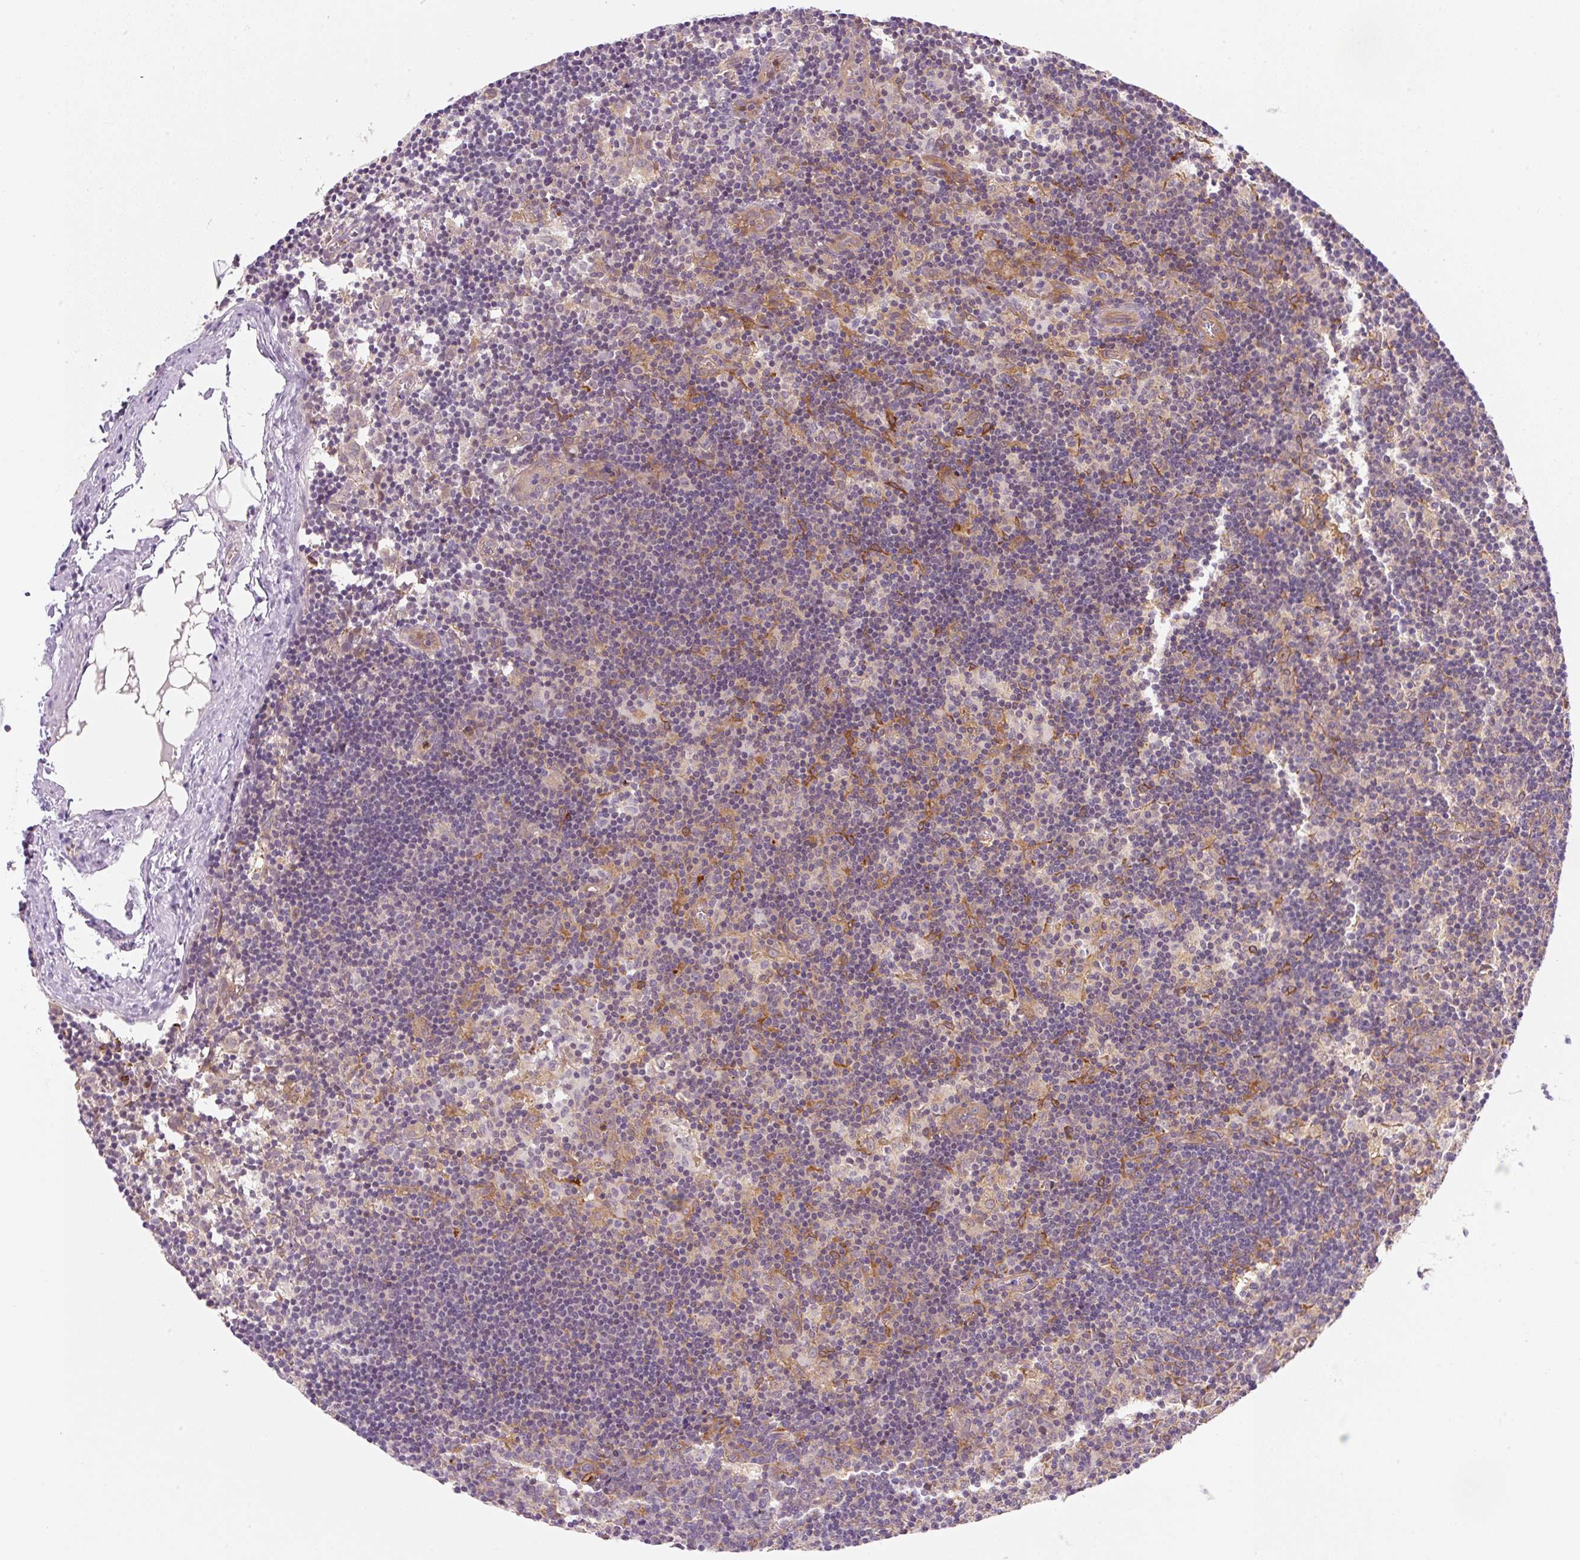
{"staining": {"intensity": "weak", "quantity": "<25%", "location": "cytoplasmic/membranous"}, "tissue": "lymph node", "cell_type": "Germinal center cells", "image_type": "normal", "snomed": [{"axis": "morphology", "description": "Normal tissue, NOS"}, {"axis": "topography", "description": "Lymph node"}], "caption": "Germinal center cells are negative for protein expression in normal human lymph node. (Brightfield microscopy of DAB immunohistochemistry at high magnification).", "gene": "OMA1", "patient": {"sex": "female", "age": 45}}